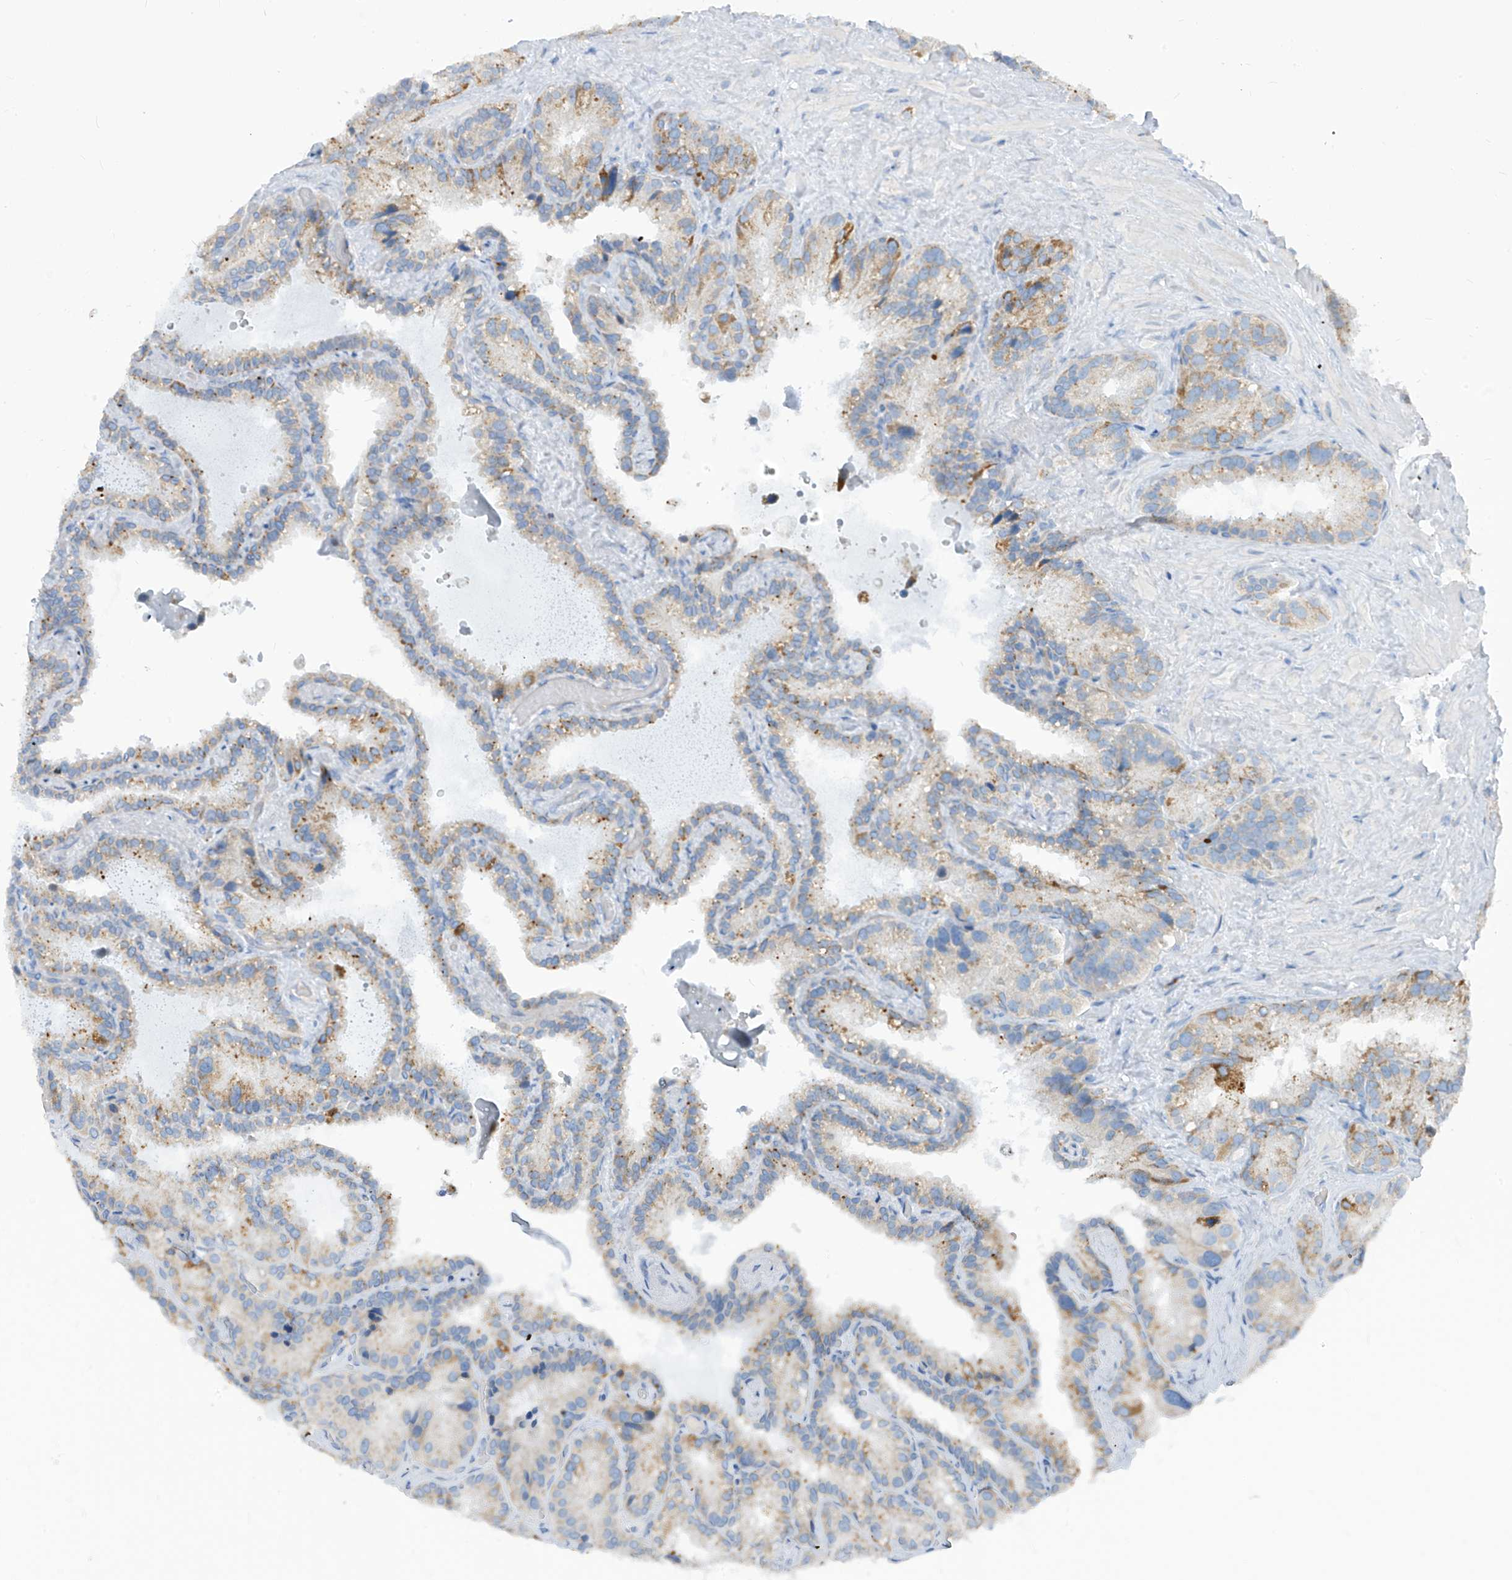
{"staining": {"intensity": "moderate", "quantity": "<25%", "location": "cytoplasmic/membranous"}, "tissue": "seminal vesicle", "cell_type": "Glandular cells", "image_type": "normal", "snomed": [{"axis": "morphology", "description": "Normal tissue, NOS"}, {"axis": "topography", "description": "Prostate"}, {"axis": "topography", "description": "Seminal veicle"}], "caption": "This is a photomicrograph of IHC staining of benign seminal vesicle, which shows moderate expression in the cytoplasmic/membranous of glandular cells.", "gene": "ZNF404", "patient": {"sex": "male", "age": 68}}